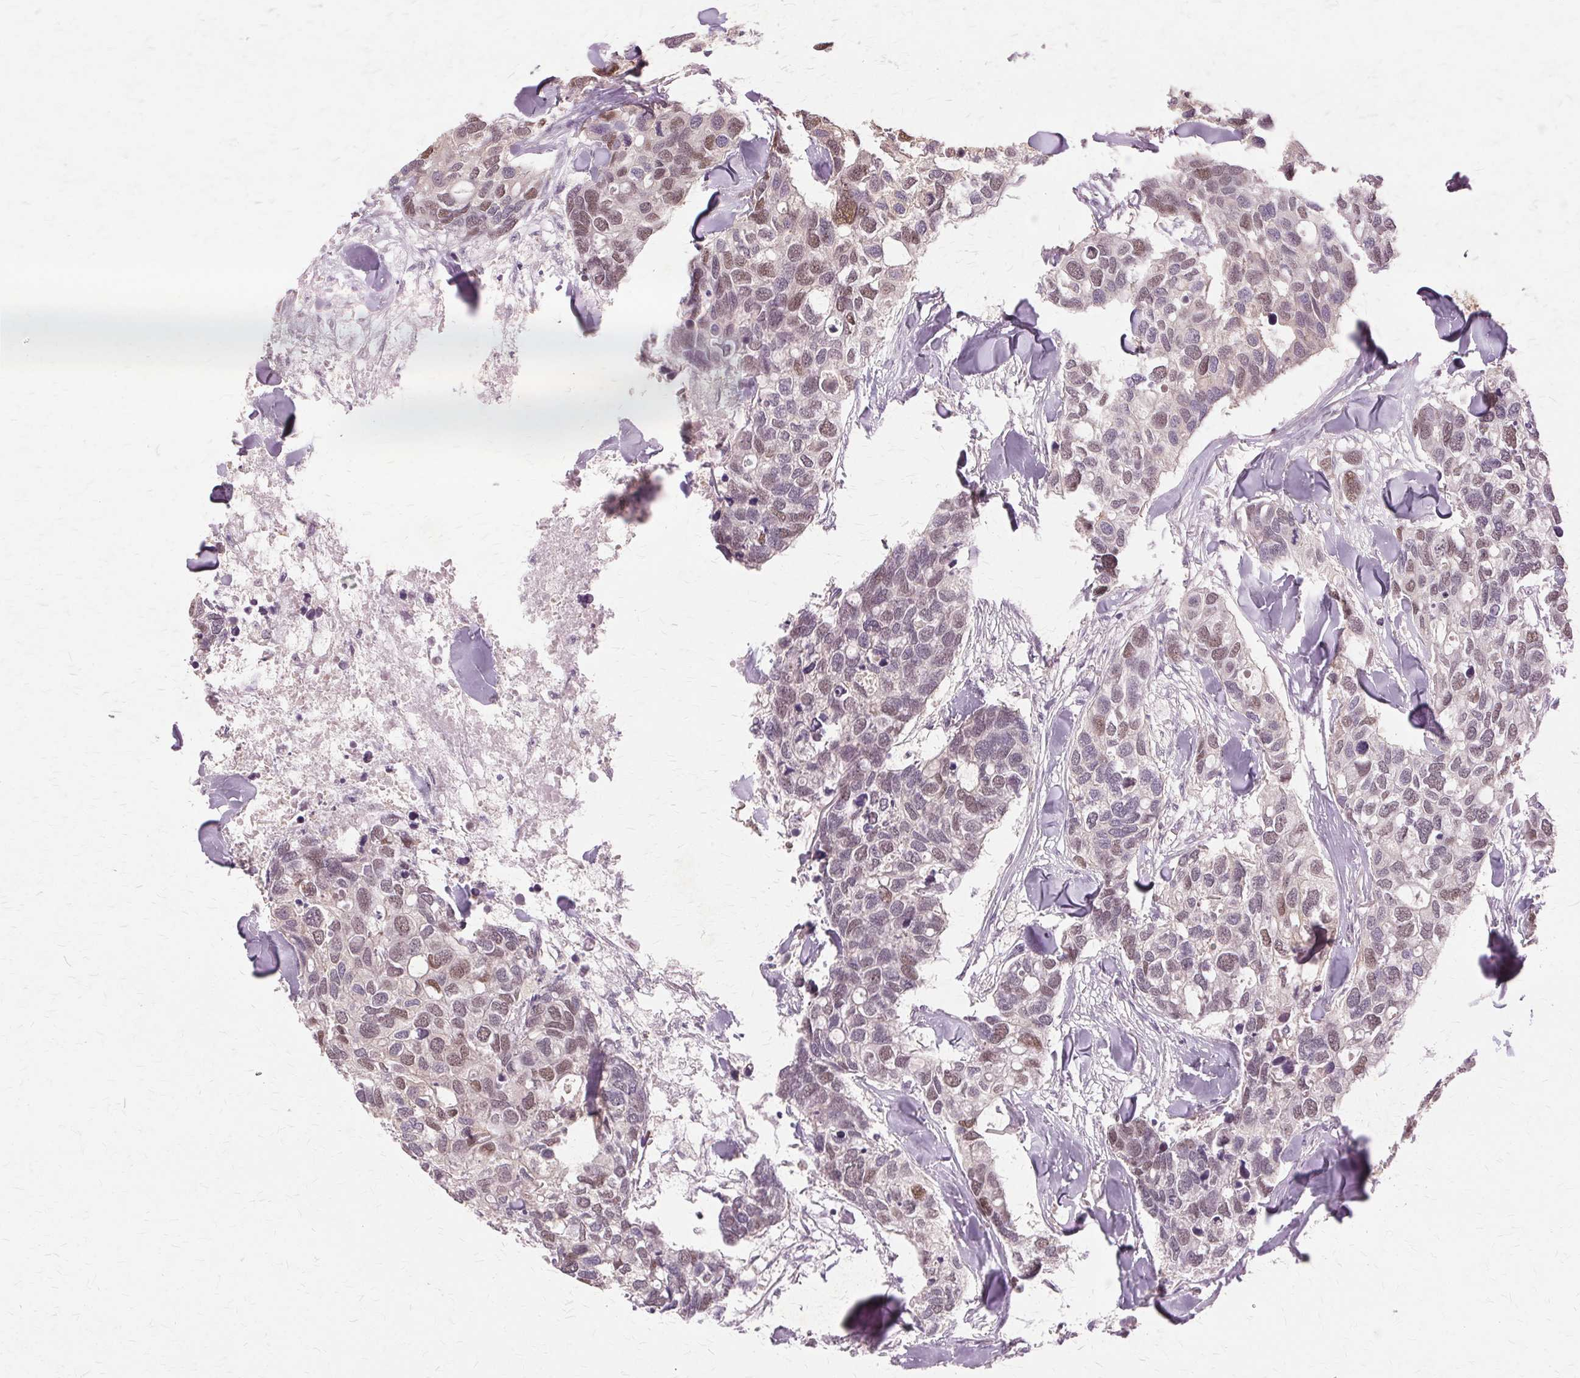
{"staining": {"intensity": "weak", "quantity": "25%-75%", "location": "nuclear"}, "tissue": "breast cancer", "cell_type": "Tumor cells", "image_type": "cancer", "snomed": [{"axis": "morphology", "description": "Duct carcinoma"}, {"axis": "topography", "description": "Breast"}], "caption": "A histopathology image of human breast cancer stained for a protein demonstrates weak nuclear brown staining in tumor cells.", "gene": "PRMT5", "patient": {"sex": "female", "age": 83}}